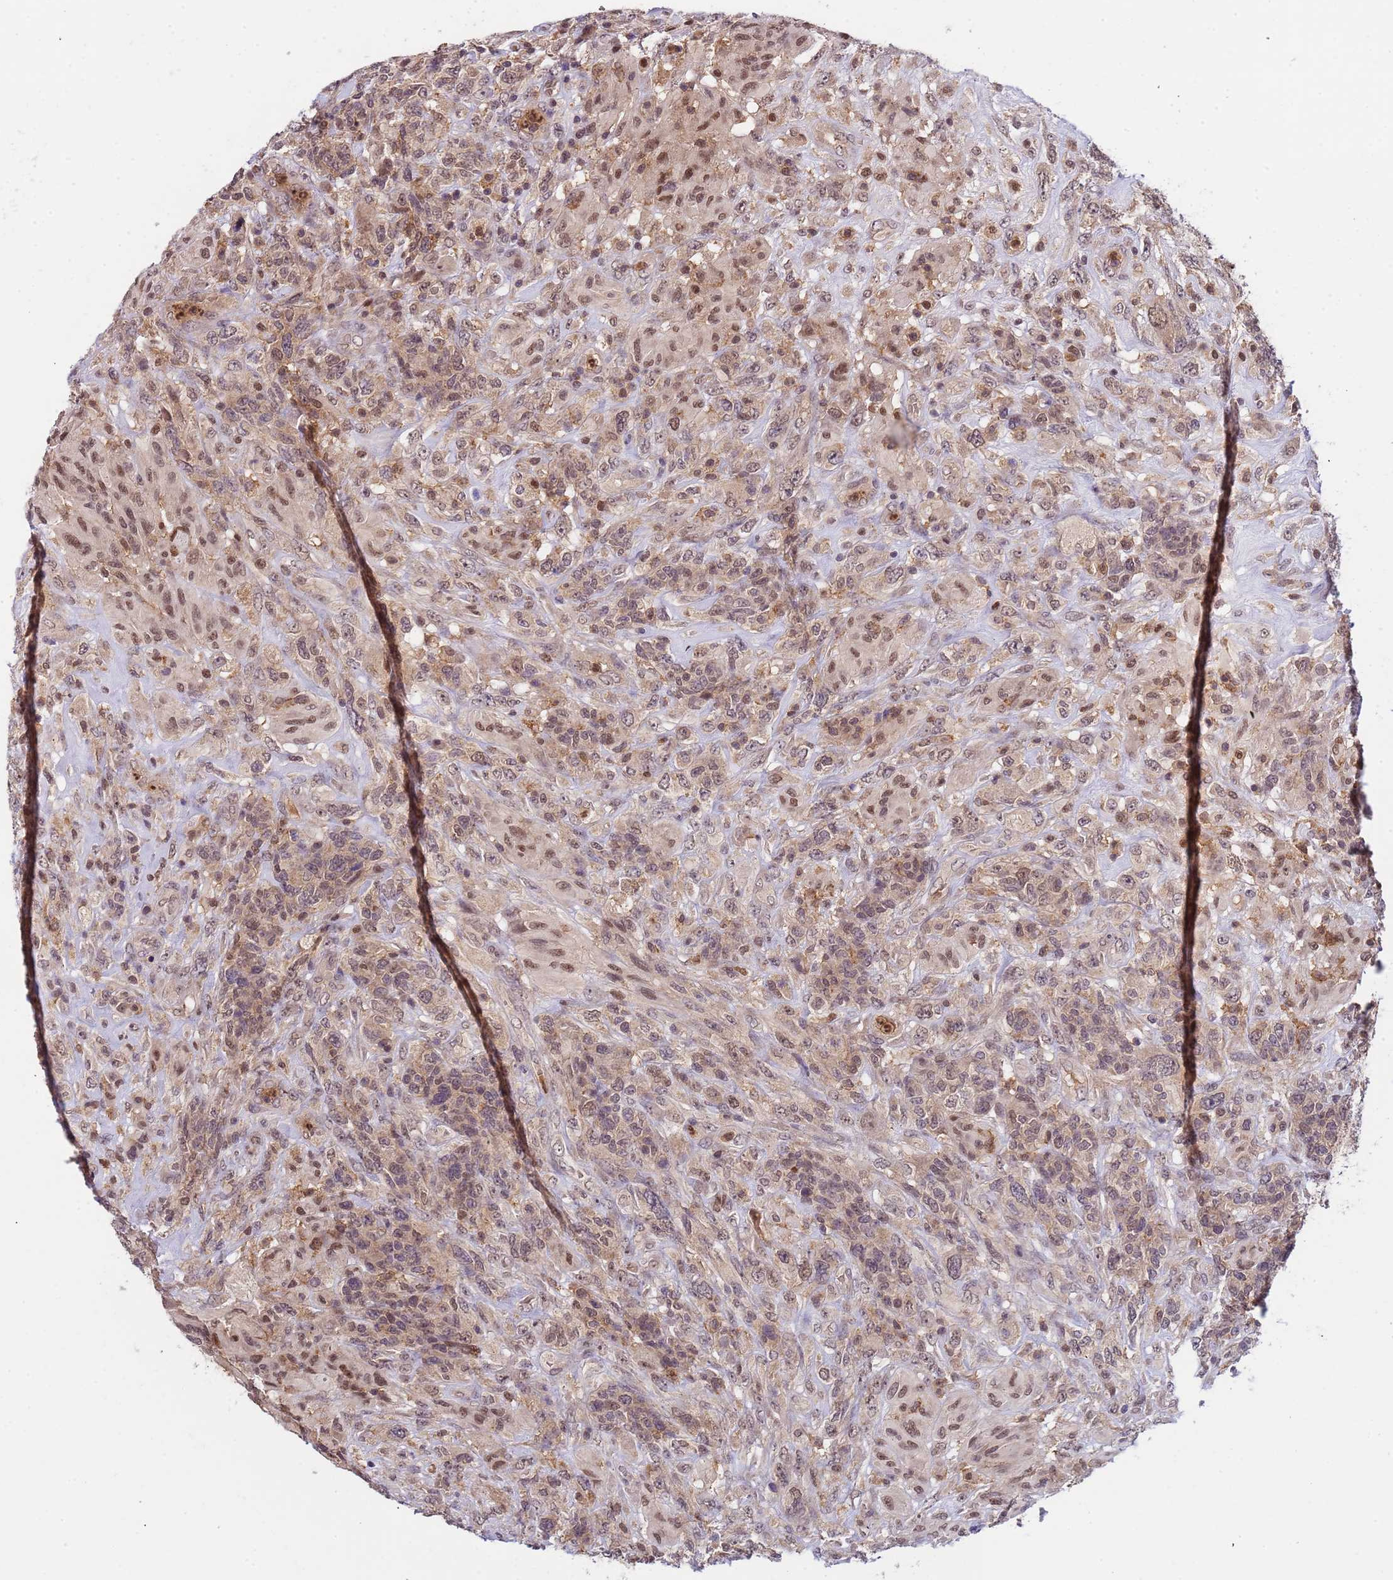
{"staining": {"intensity": "moderate", "quantity": "25%-75%", "location": "nuclear"}, "tissue": "glioma", "cell_type": "Tumor cells", "image_type": "cancer", "snomed": [{"axis": "morphology", "description": "Glioma, malignant, High grade"}, {"axis": "topography", "description": "Brain"}], "caption": "Tumor cells demonstrate medium levels of moderate nuclear expression in about 25%-75% of cells in human malignant glioma (high-grade). The protein is shown in brown color, while the nuclei are stained blue.", "gene": "CD53", "patient": {"sex": "male", "age": 61}}